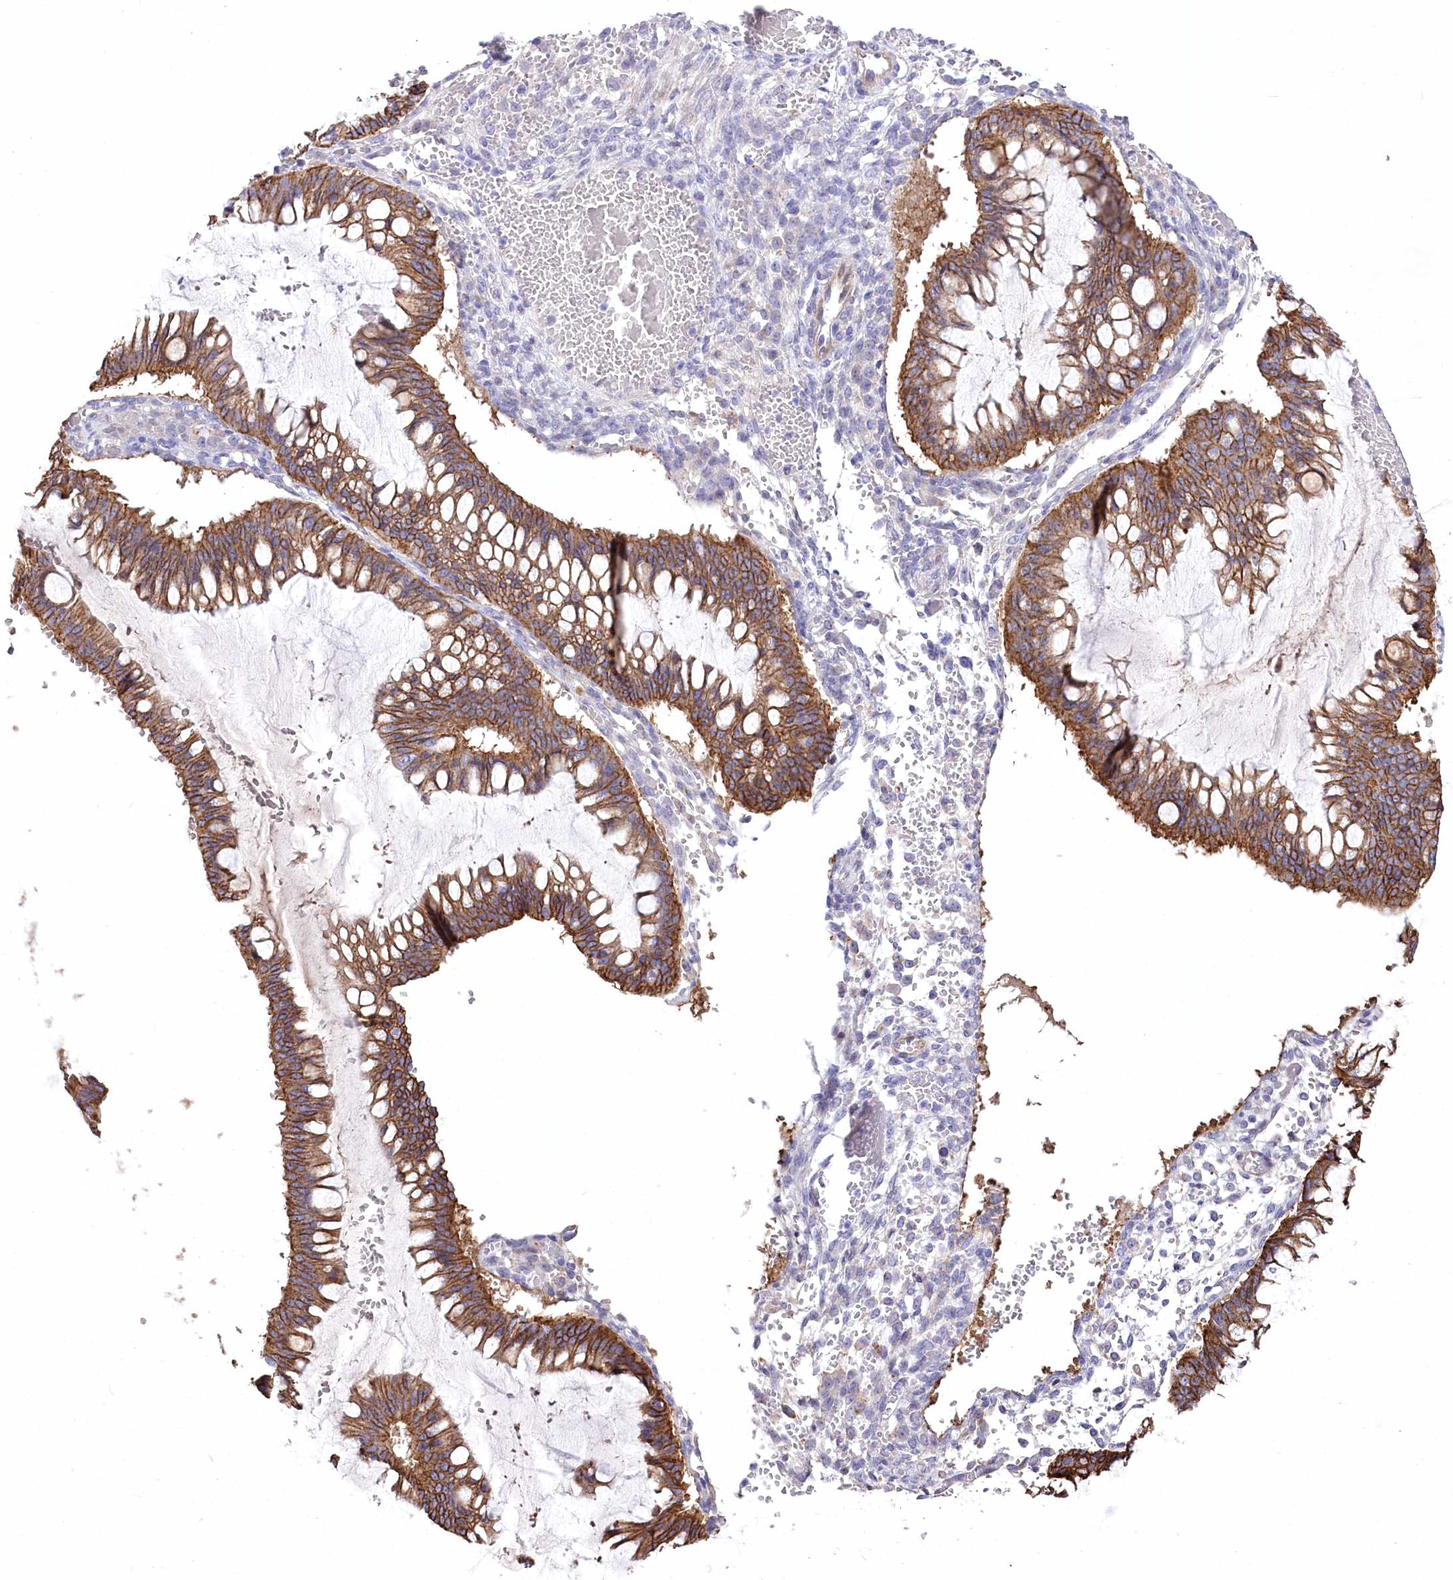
{"staining": {"intensity": "moderate", "quantity": ">75%", "location": "cytoplasmic/membranous"}, "tissue": "ovarian cancer", "cell_type": "Tumor cells", "image_type": "cancer", "snomed": [{"axis": "morphology", "description": "Cystadenocarcinoma, mucinous, NOS"}, {"axis": "topography", "description": "Ovary"}], "caption": "The photomicrograph displays immunohistochemical staining of ovarian mucinous cystadenocarcinoma. There is moderate cytoplasmic/membranous staining is seen in approximately >75% of tumor cells. The staining was performed using DAB, with brown indicating positive protein expression. Nuclei are stained blue with hematoxylin.", "gene": "CEP164", "patient": {"sex": "female", "age": 73}}